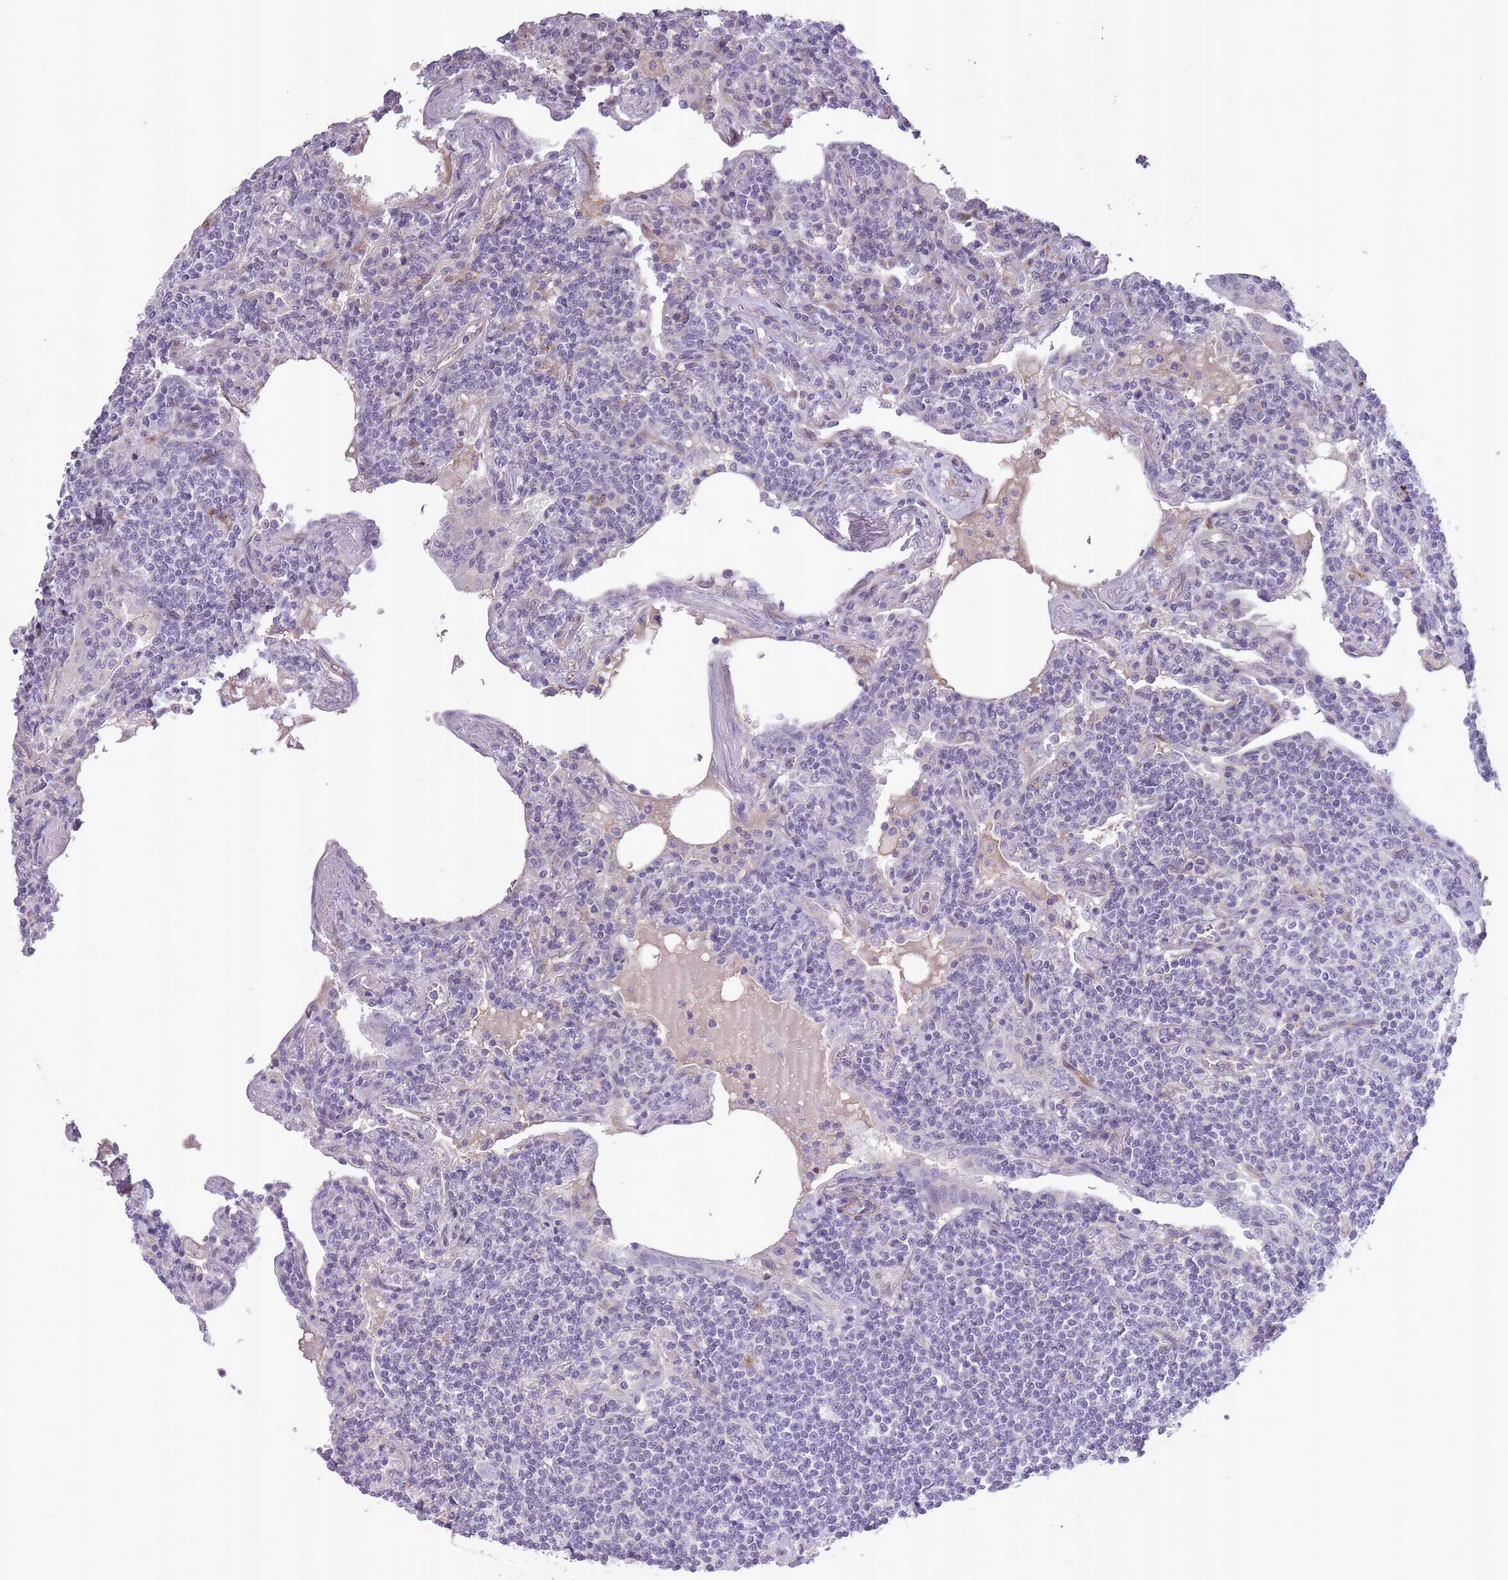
{"staining": {"intensity": "negative", "quantity": "none", "location": "none"}, "tissue": "lymphoma", "cell_type": "Tumor cells", "image_type": "cancer", "snomed": [{"axis": "morphology", "description": "Malignant lymphoma, non-Hodgkin's type, Low grade"}, {"axis": "topography", "description": "Lung"}], "caption": "Protein analysis of lymphoma shows no significant staining in tumor cells. The staining is performed using DAB brown chromogen with nuclei counter-stained in using hematoxylin.", "gene": "SLC8A2", "patient": {"sex": "female", "age": 71}}